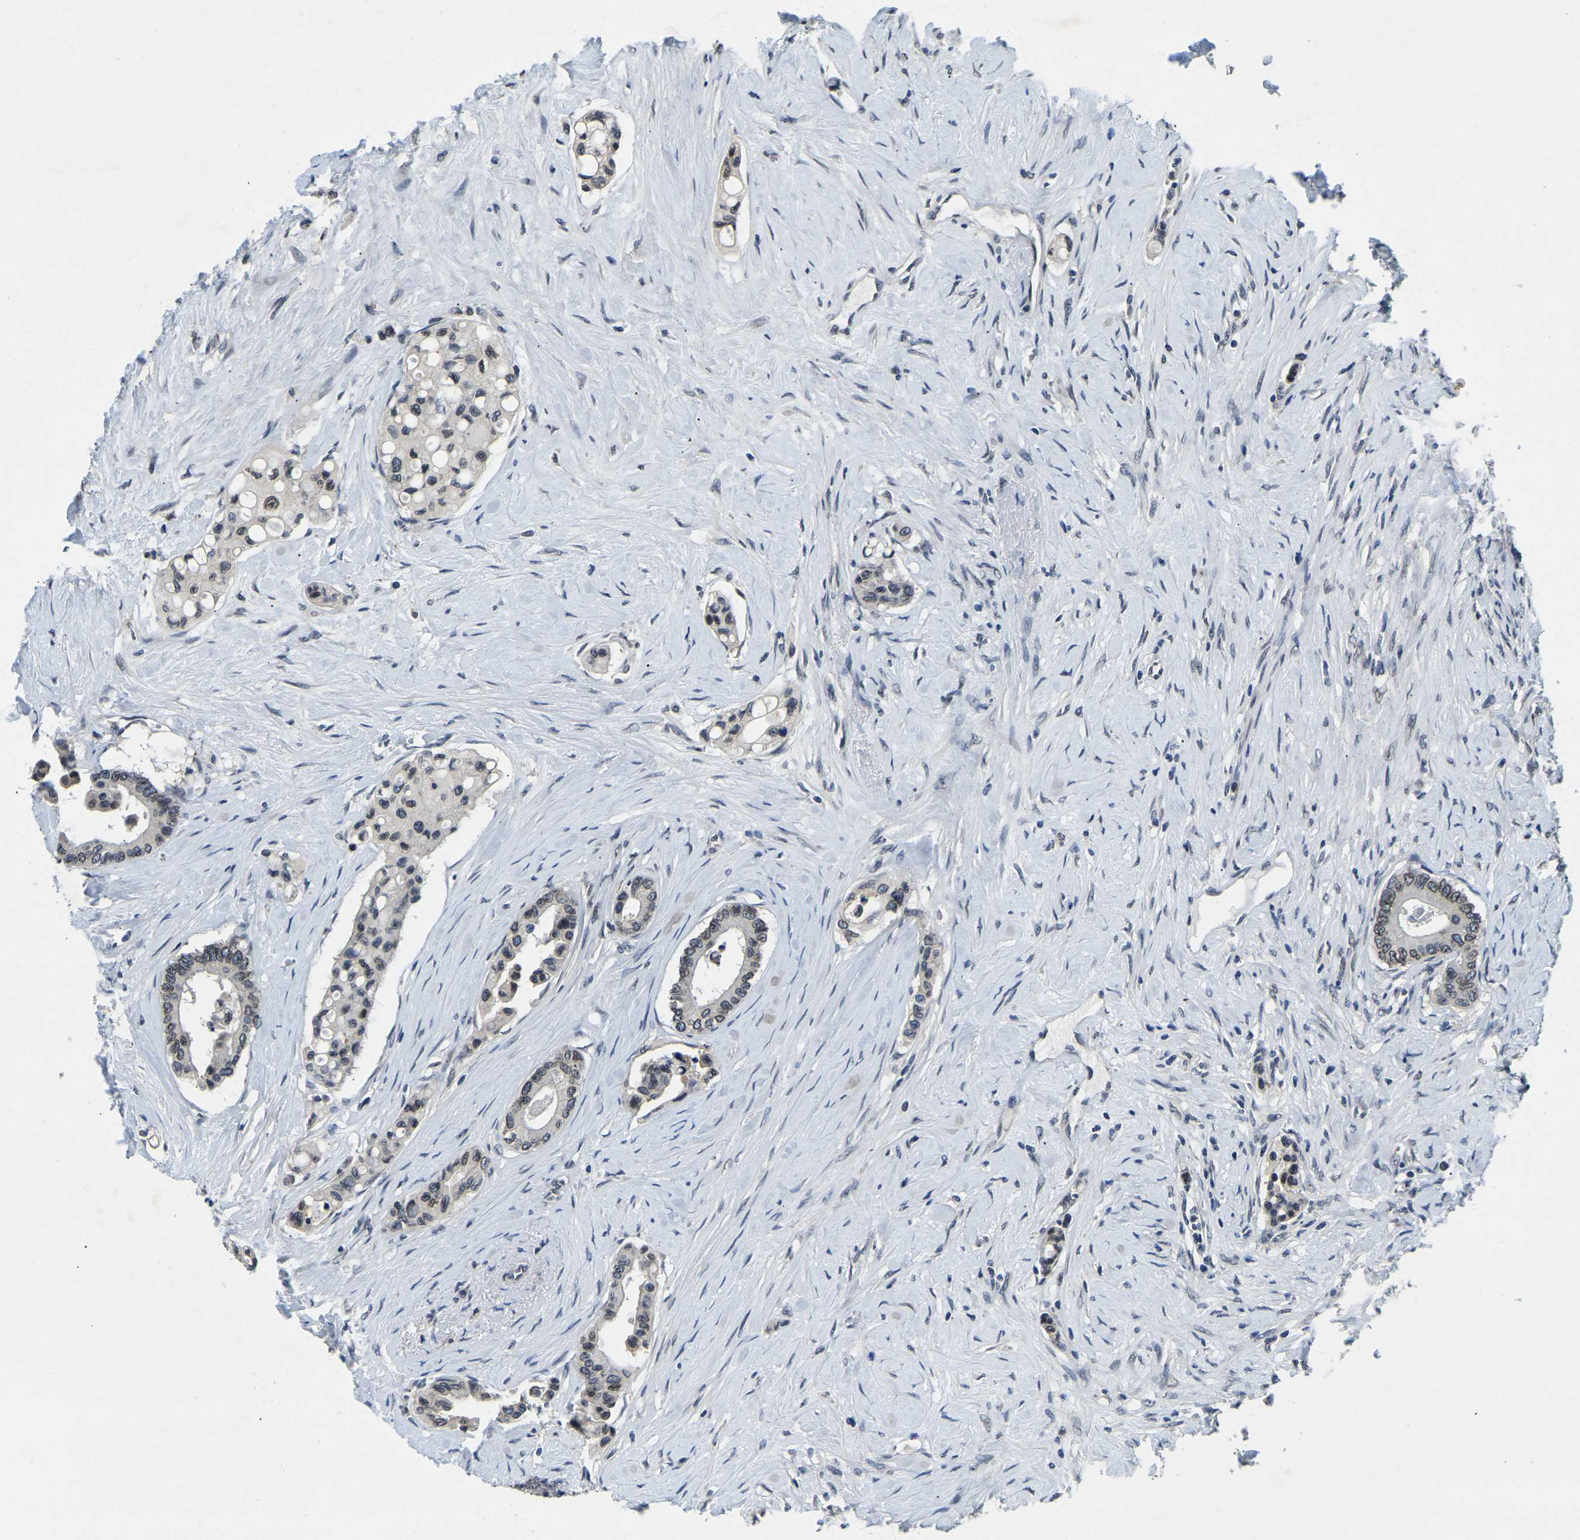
{"staining": {"intensity": "moderate", "quantity": ">75%", "location": "cytoplasmic/membranous,nuclear"}, "tissue": "colorectal cancer", "cell_type": "Tumor cells", "image_type": "cancer", "snomed": [{"axis": "morphology", "description": "Normal tissue, NOS"}, {"axis": "morphology", "description": "Adenocarcinoma, NOS"}, {"axis": "topography", "description": "Colon"}], "caption": "High-power microscopy captured an immunohistochemistry (IHC) photomicrograph of adenocarcinoma (colorectal), revealing moderate cytoplasmic/membranous and nuclear positivity in about >75% of tumor cells.", "gene": "RANBP2", "patient": {"sex": "male", "age": 82}}